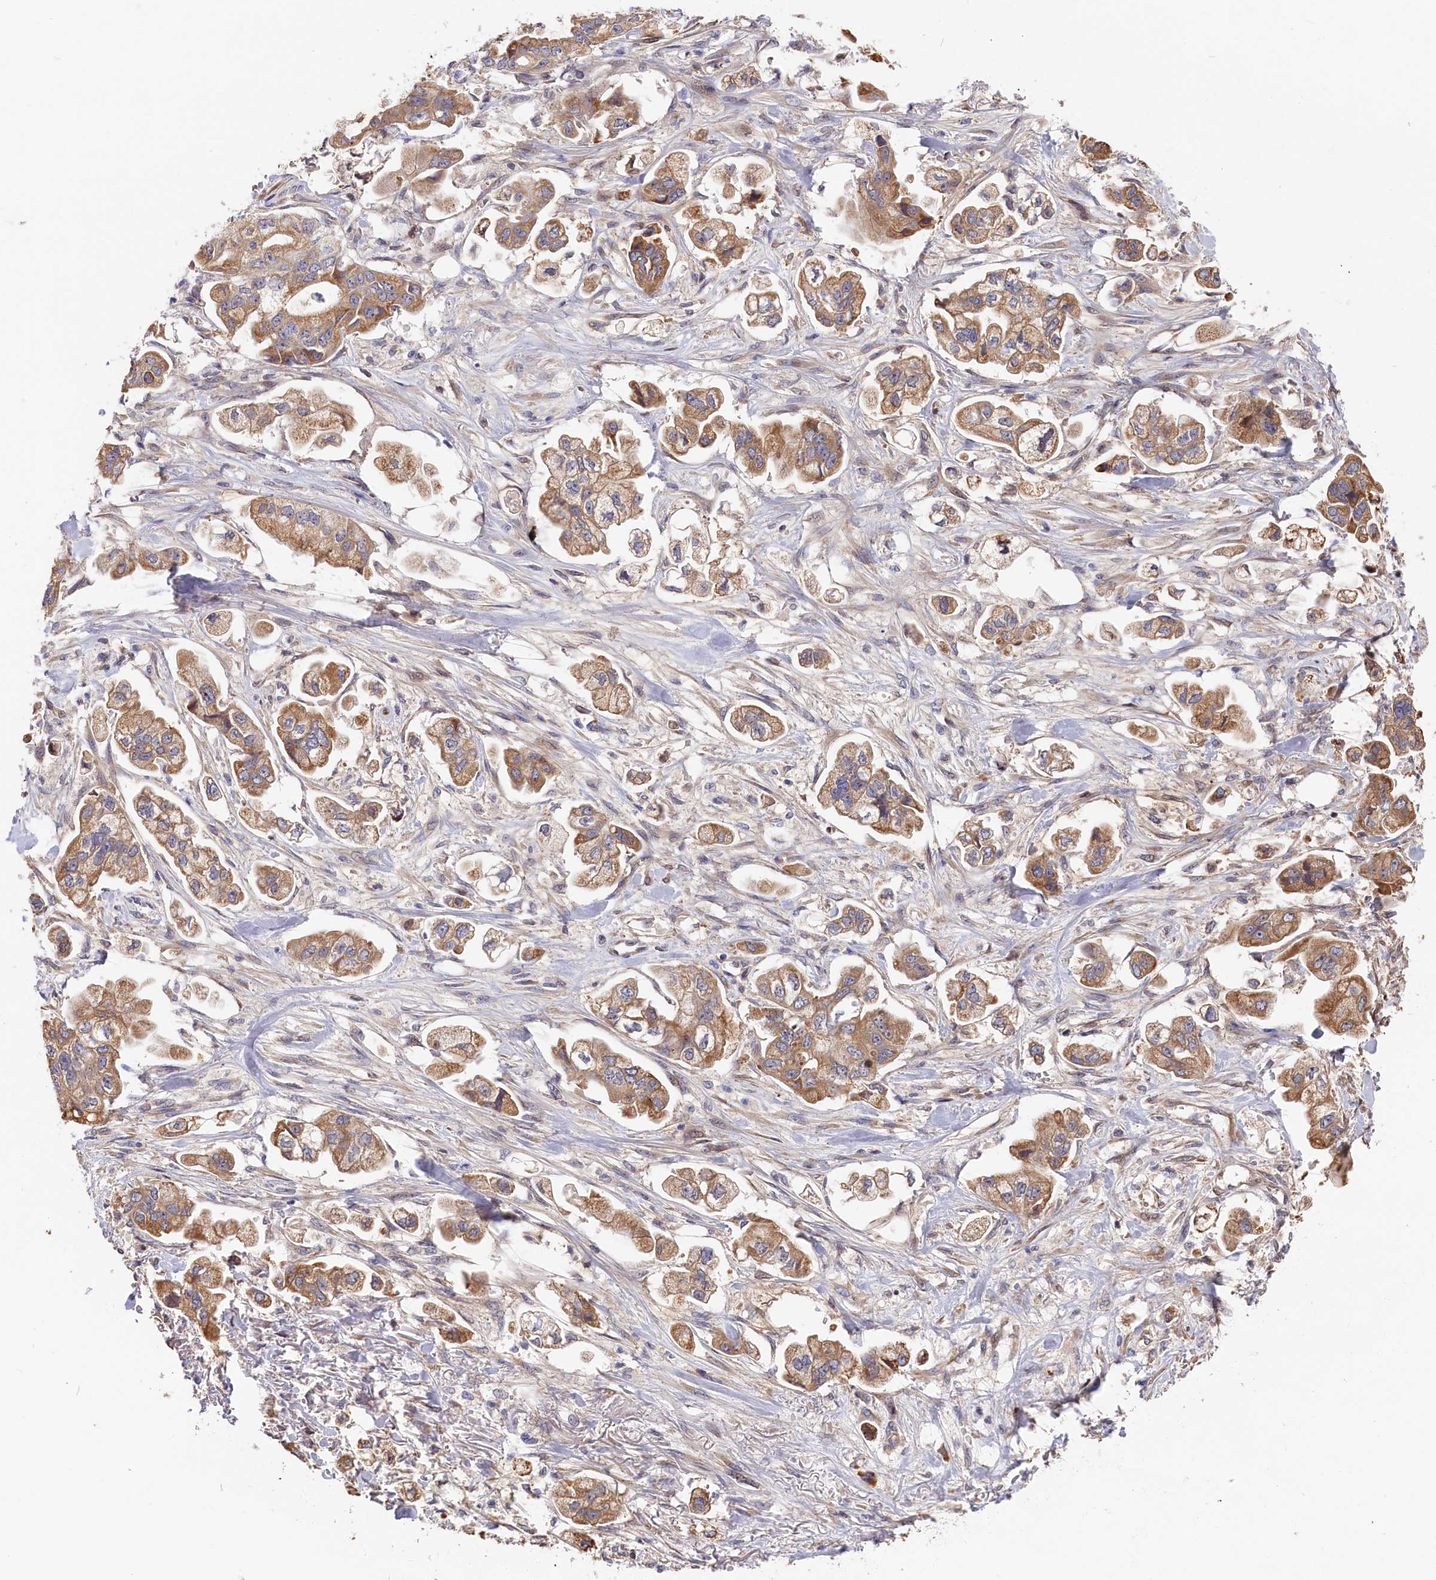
{"staining": {"intensity": "moderate", "quantity": ">75%", "location": "cytoplasmic/membranous"}, "tissue": "stomach cancer", "cell_type": "Tumor cells", "image_type": "cancer", "snomed": [{"axis": "morphology", "description": "Adenocarcinoma, NOS"}, {"axis": "topography", "description": "Stomach"}], "caption": "Immunohistochemistry histopathology image of neoplastic tissue: stomach adenocarcinoma stained using immunohistochemistry (IHC) displays medium levels of moderate protein expression localized specifically in the cytoplasmic/membranous of tumor cells, appearing as a cytoplasmic/membranous brown color.", "gene": "CEP44", "patient": {"sex": "male", "age": 62}}